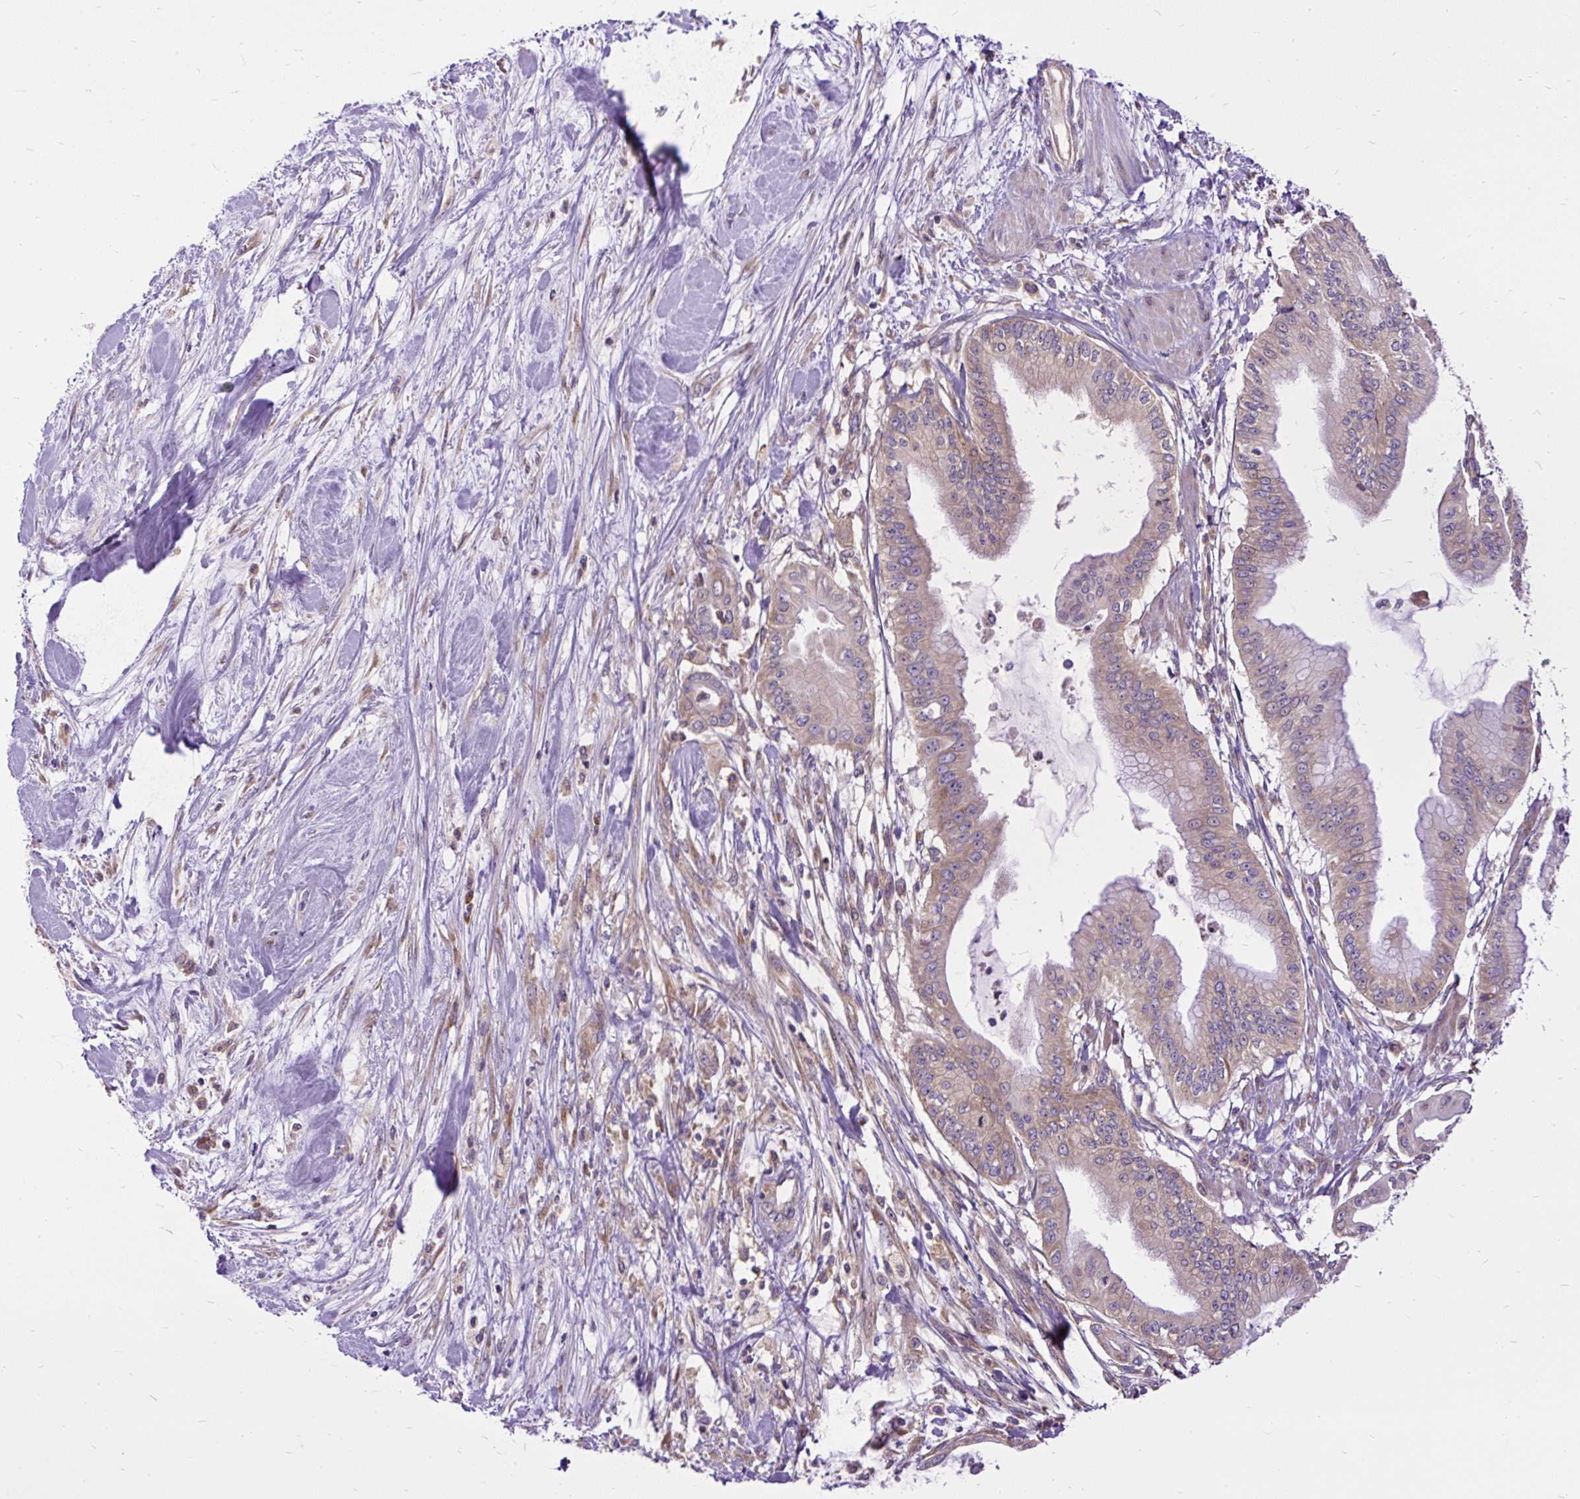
{"staining": {"intensity": "weak", "quantity": ">75%", "location": "cytoplasmic/membranous"}, "tissue": "pancreatic cancer", "cell_type": "Tumor cells", "image_type": "cancer", "snomed": [{"axis": "morphology", "description": "Adenocarcinoma, NOS"}, {"axis": "topography", "description": "Pancreas"}], "caption": "The photomicrograph exhibits a brown stain indicating the presence of a protein in the cytoplasmic/membranous of tumor cells in pancreatic adenocarcinoma. Nuclei are stained in blue.", "gene": "RPS5", "patient": {"sex": "male", "age": 46}}